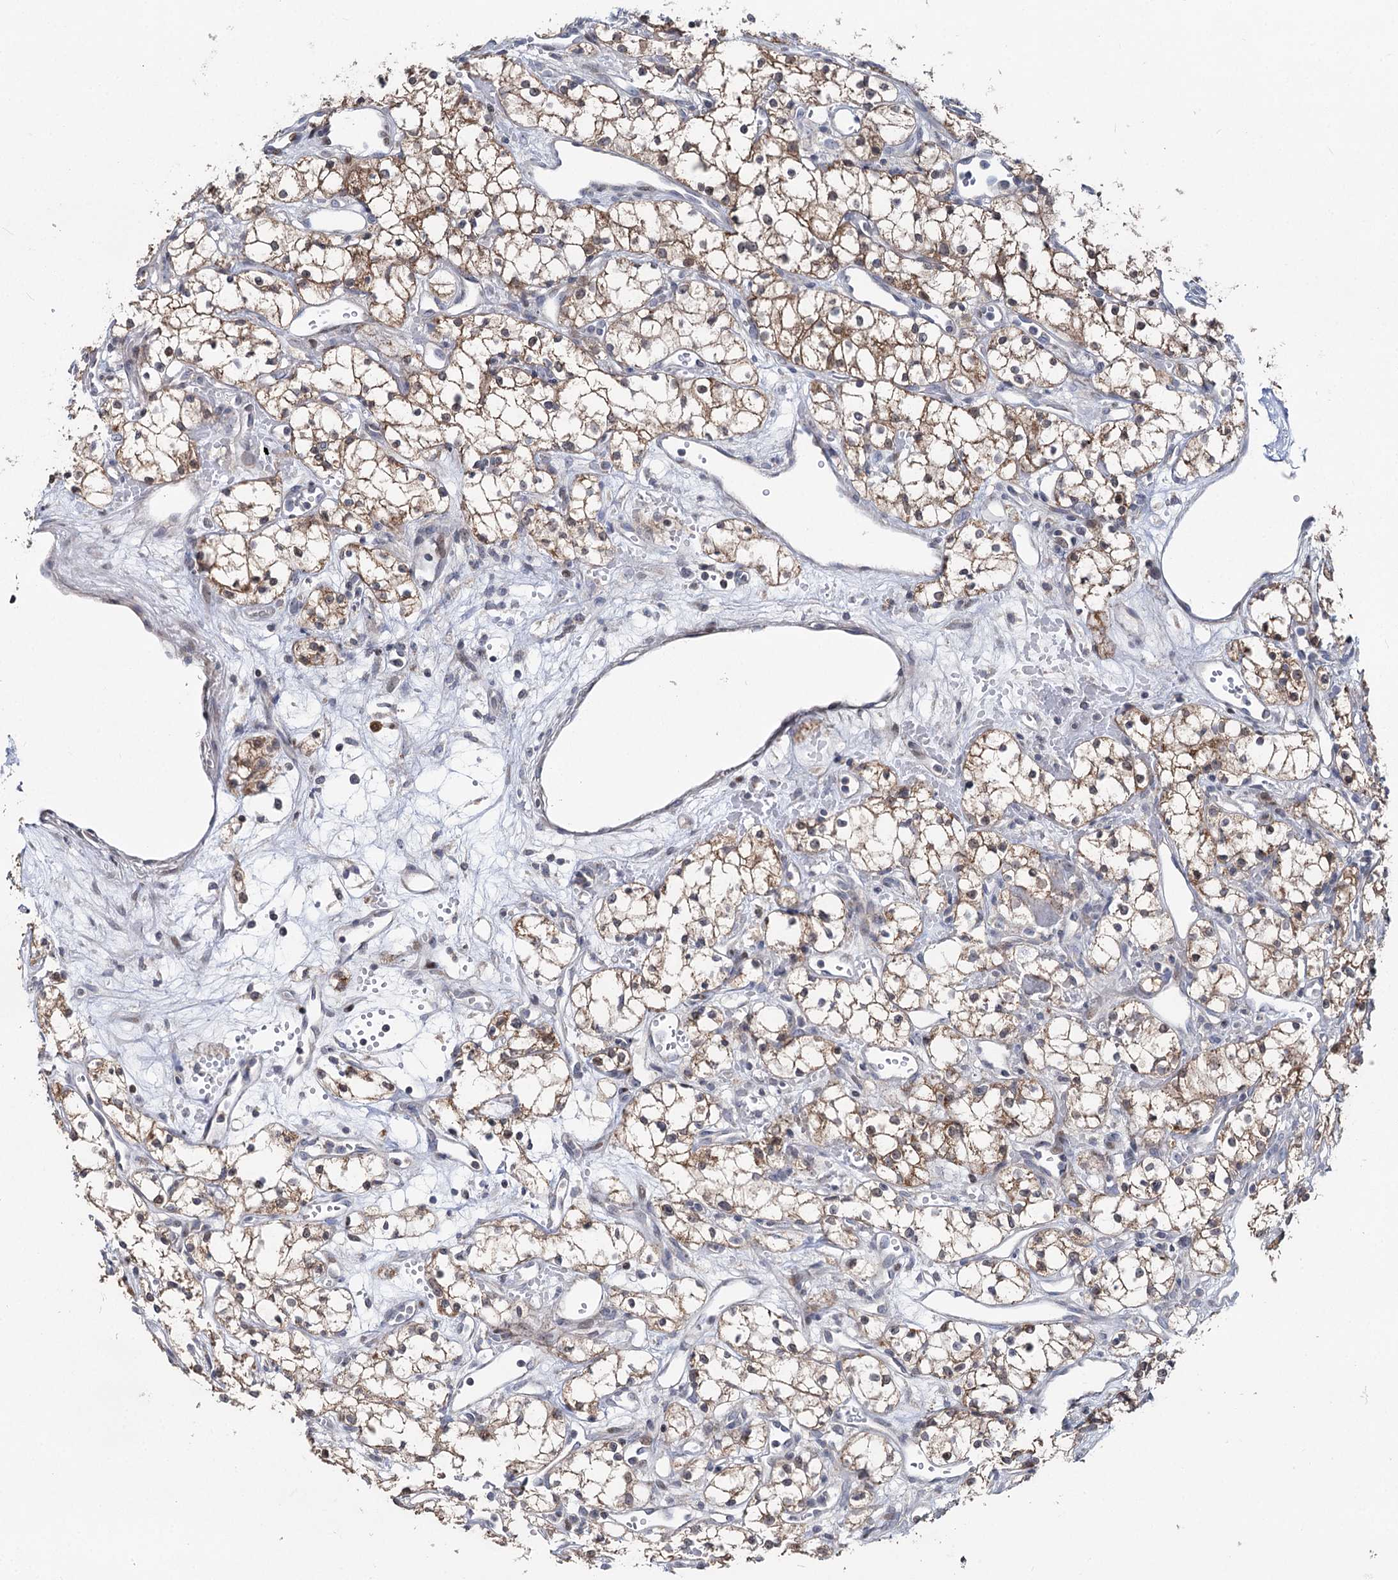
{"staining": {"intensity": "moderate", "quantity": ">75%", "location": "cytoplasmic/membranous"}, "tissue": "renal cancer", "cell_type": "Tumor cells", "image_type": "cancer", "snomed": [{"axis": "morphology", "description": "Adenocarcinoma, NOS"}, {"axis": "topography", "description": "Kidney"}], "caption": "IHC photomicrograph of renal cancer stained for a protein (brown), which shows medium levels of moderate cytoplasmic/membranous expression in about >75% of tumor cells.", "gene": "PTGR1", "patient": {"sex": "male", "age": 59}}